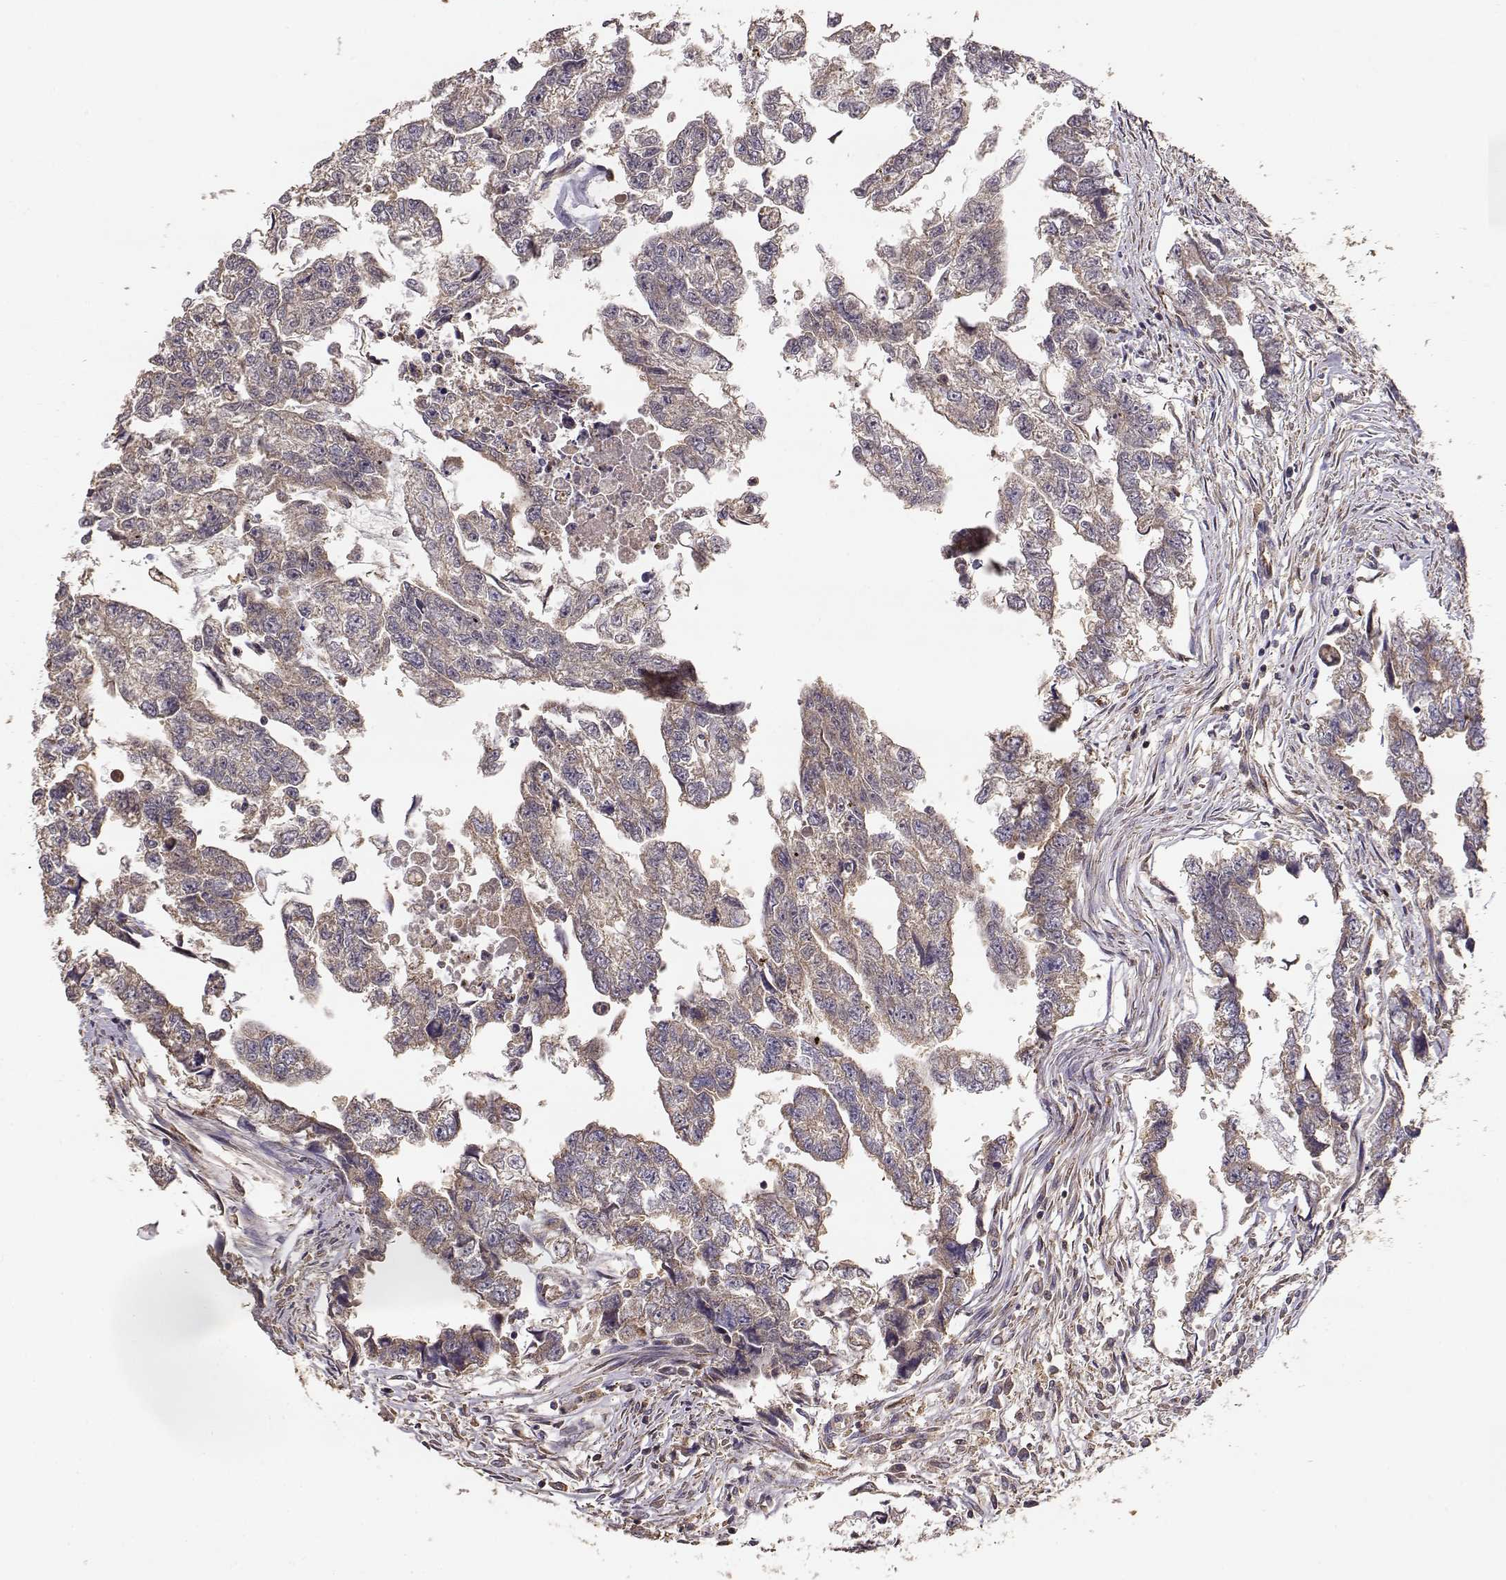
{"staining": {"intensity": "weak", "quantity": ">75%", "location": "cytoplasmic/membranous"}, "tissue": "testis cancer", "cell_type": "Tumor cells", "image_type": "cancer", "snomed": [{"axis": "morphology", "description": "Carcinoma, Embryonal, NOS"}, {"axis": "morphology", "description": "Teratoma, malignant, NOS"}, {"axis": "topography", "description": "Testis"}], "caption": "A brown stain labels weak cytoplasmic/membranous staining of a protein in human testis cancer (embryonal carcinoma) tumor cells. The staining was performed using DAB to visualize the protein expression in brown, while the nuclei were stained in blue with hematoxylin (Magnification: 20x).", "gene": "TARS3", "patient": {"sex": "male", "age": 44}}